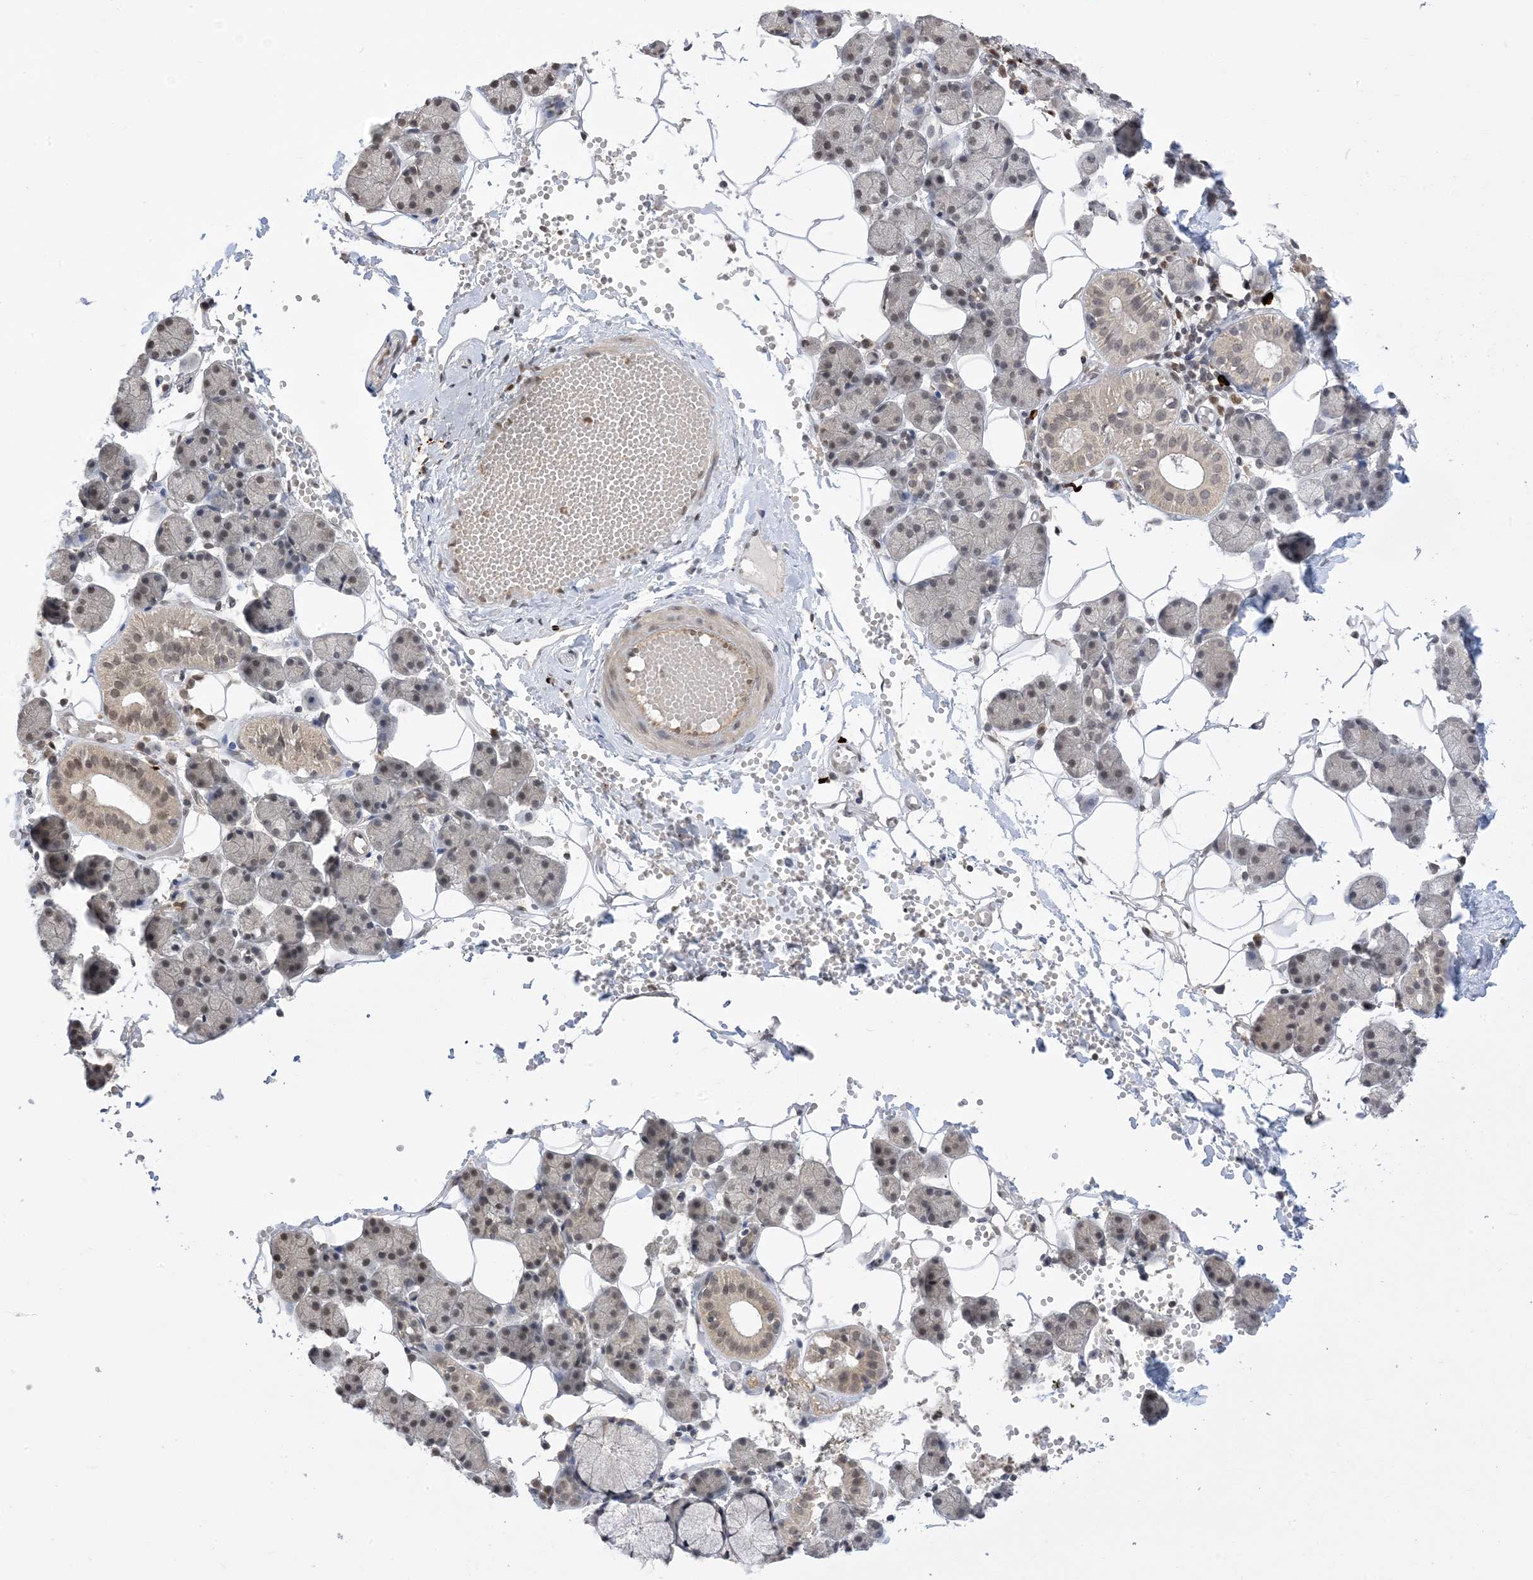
{"staining": {"intensity": "weak", "quantity": "<25%", "location": "nuclear"}, "tissue": "salivary gland", "cell_type": "Glandular cells", "image_type": "normal", "snomed": [{"axis": "morphology", "description": "Normal tissue, NOS"}, {"axis": "topography", "description": "Salivary gland"}], "caption": "Photomicrograph shows no significant protein positivity in glandular cells of normal salivary gland.", "gene": "RANBP9", "patient": {"sex": "female", "age": 33}}